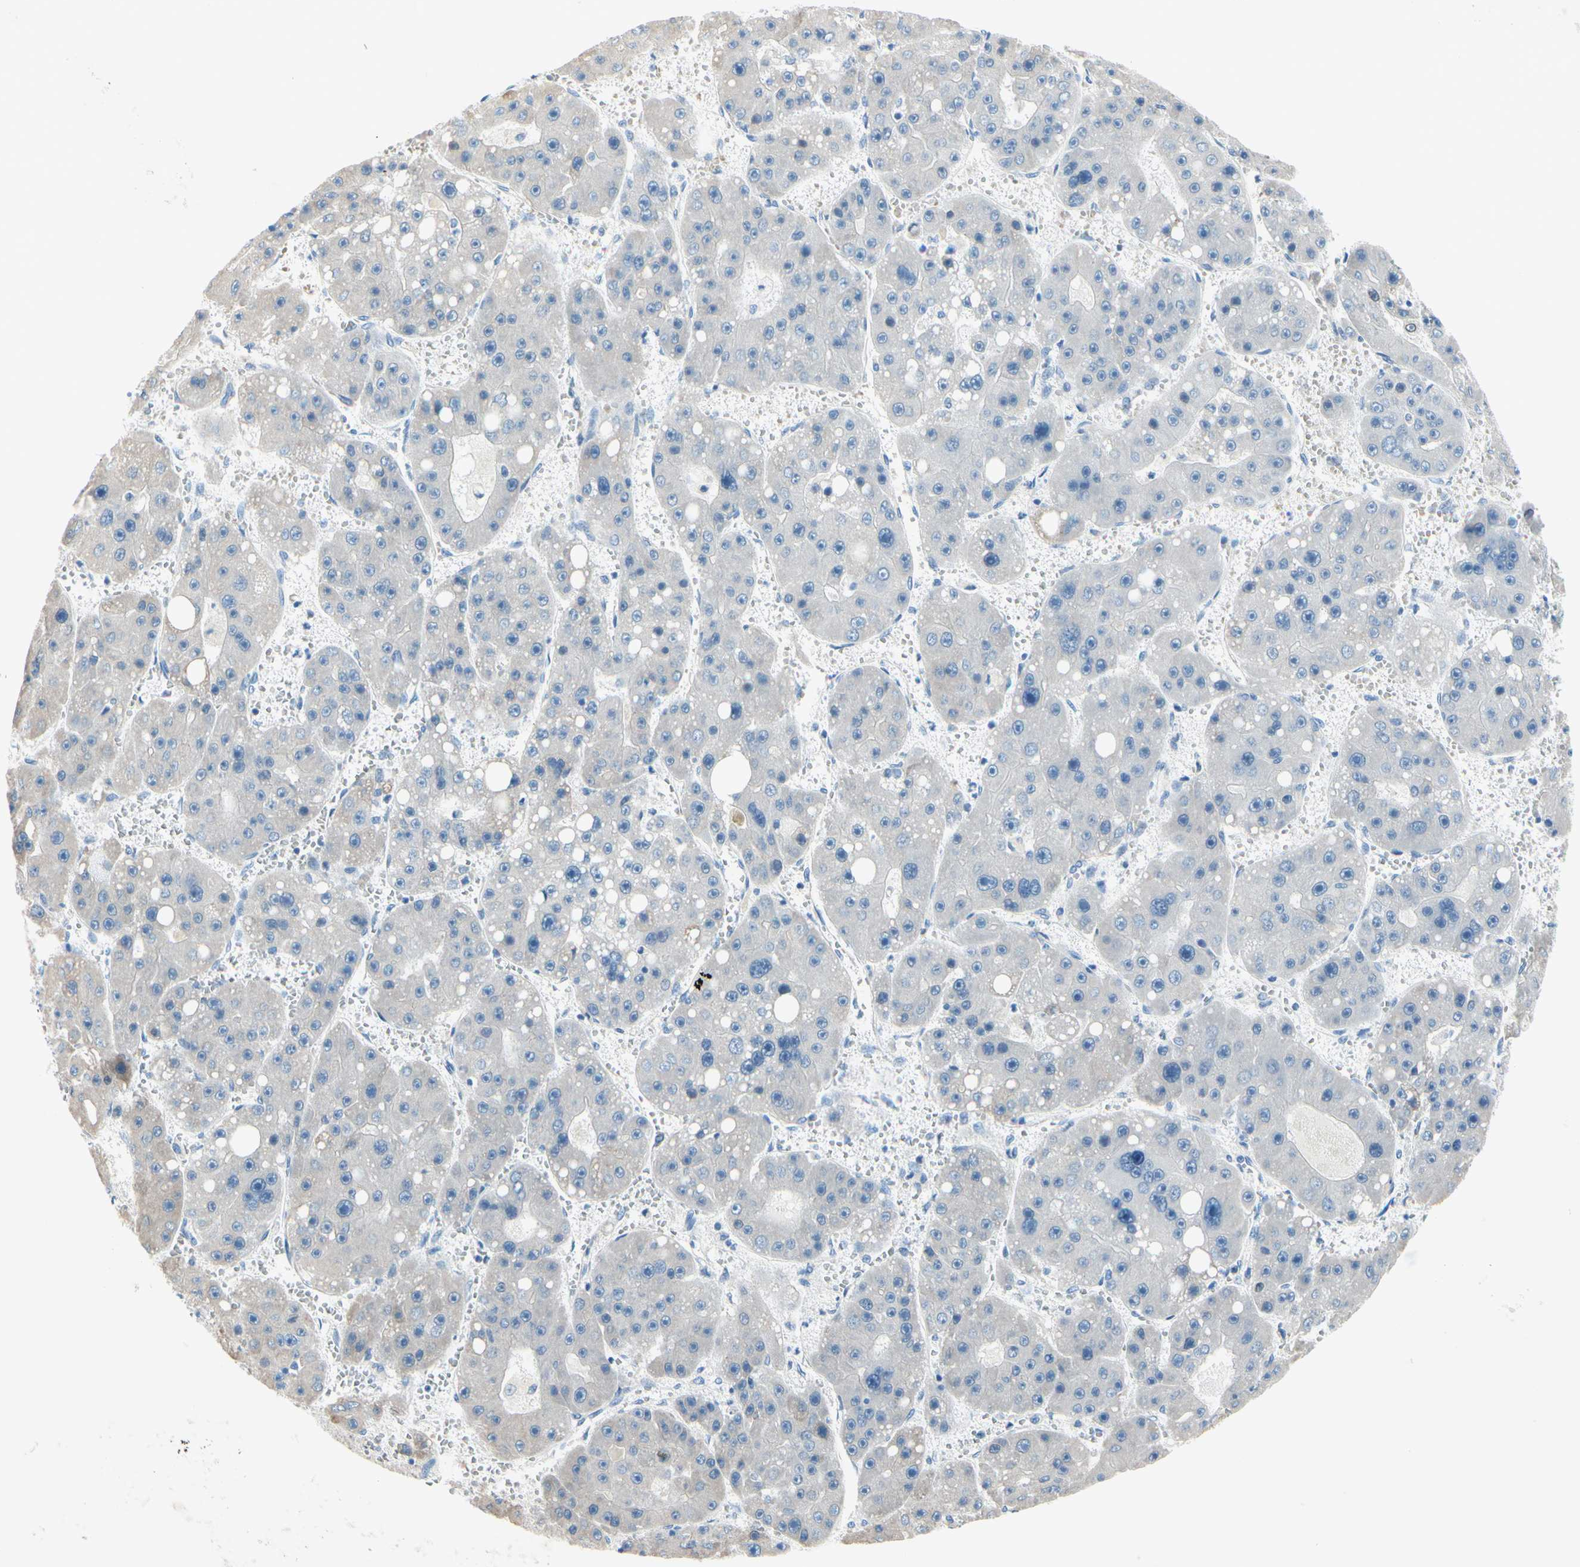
{"staining": {"intensity": "negative", "quantity": "none", "location": "none"}, "tissue": "liver cancer", "cell_type": "Tumor cells", "image_type": "cancer", "snomed": [{"axis": "morphology", "description": "Carcinoma, Hepatocellular, NOS"}, {"axis": "topography", "description": "Liver"}], "caption": "Immunohistochemistry (IHC) image of neoplastic tissue: human liver cancer stained with DAB (3,3'-diaminobenzidine) exhibits no significant protein expression in tumor cells. (Immunohistochemistry, brightfield microscopy, high magnification).", "gene": "FCER2", "patient": {"sex": "female", "age": 61}}